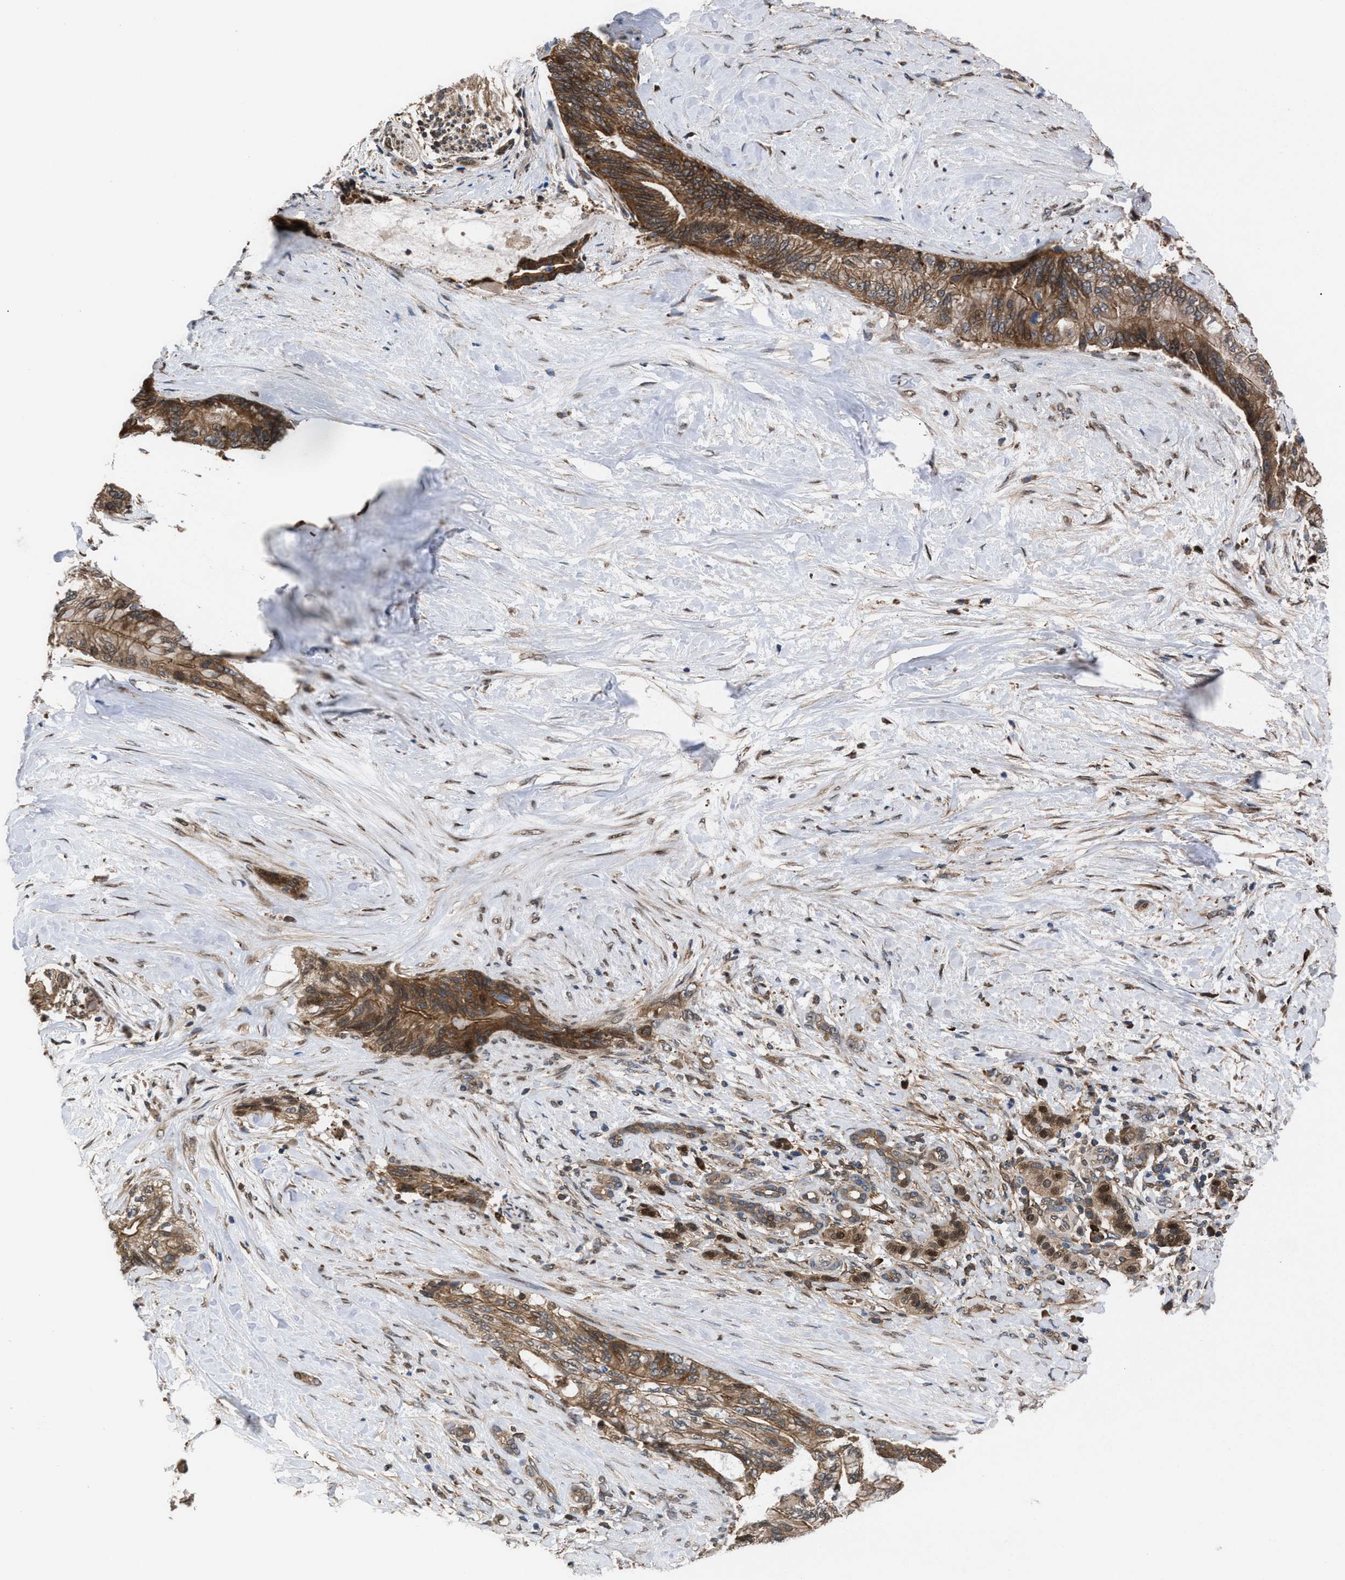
{"staining": {"intensity": "moderate", "quantity": ">75%", "location": "cytoplasmic/membranous"}, "tissue": "pancreatic cancer", "cell_type": "Tumor cells", "image_type": "cancer", "snomed": [{"axis": "morphology", "description": "Adenocarcinoma, NOS"}, {"axis": "topography", "description": "Pancreas"}], "caption": "This histopathology image exhibits immunohistochemistry (IHC) staining of human pancreatic cancer (adenocarcinoma), with medium moderate cytoplasmic/membranous expression in about >75% of tumor cells.", "gene": "TP53BP2", "patient": {"sex": "male", "age": 59}}